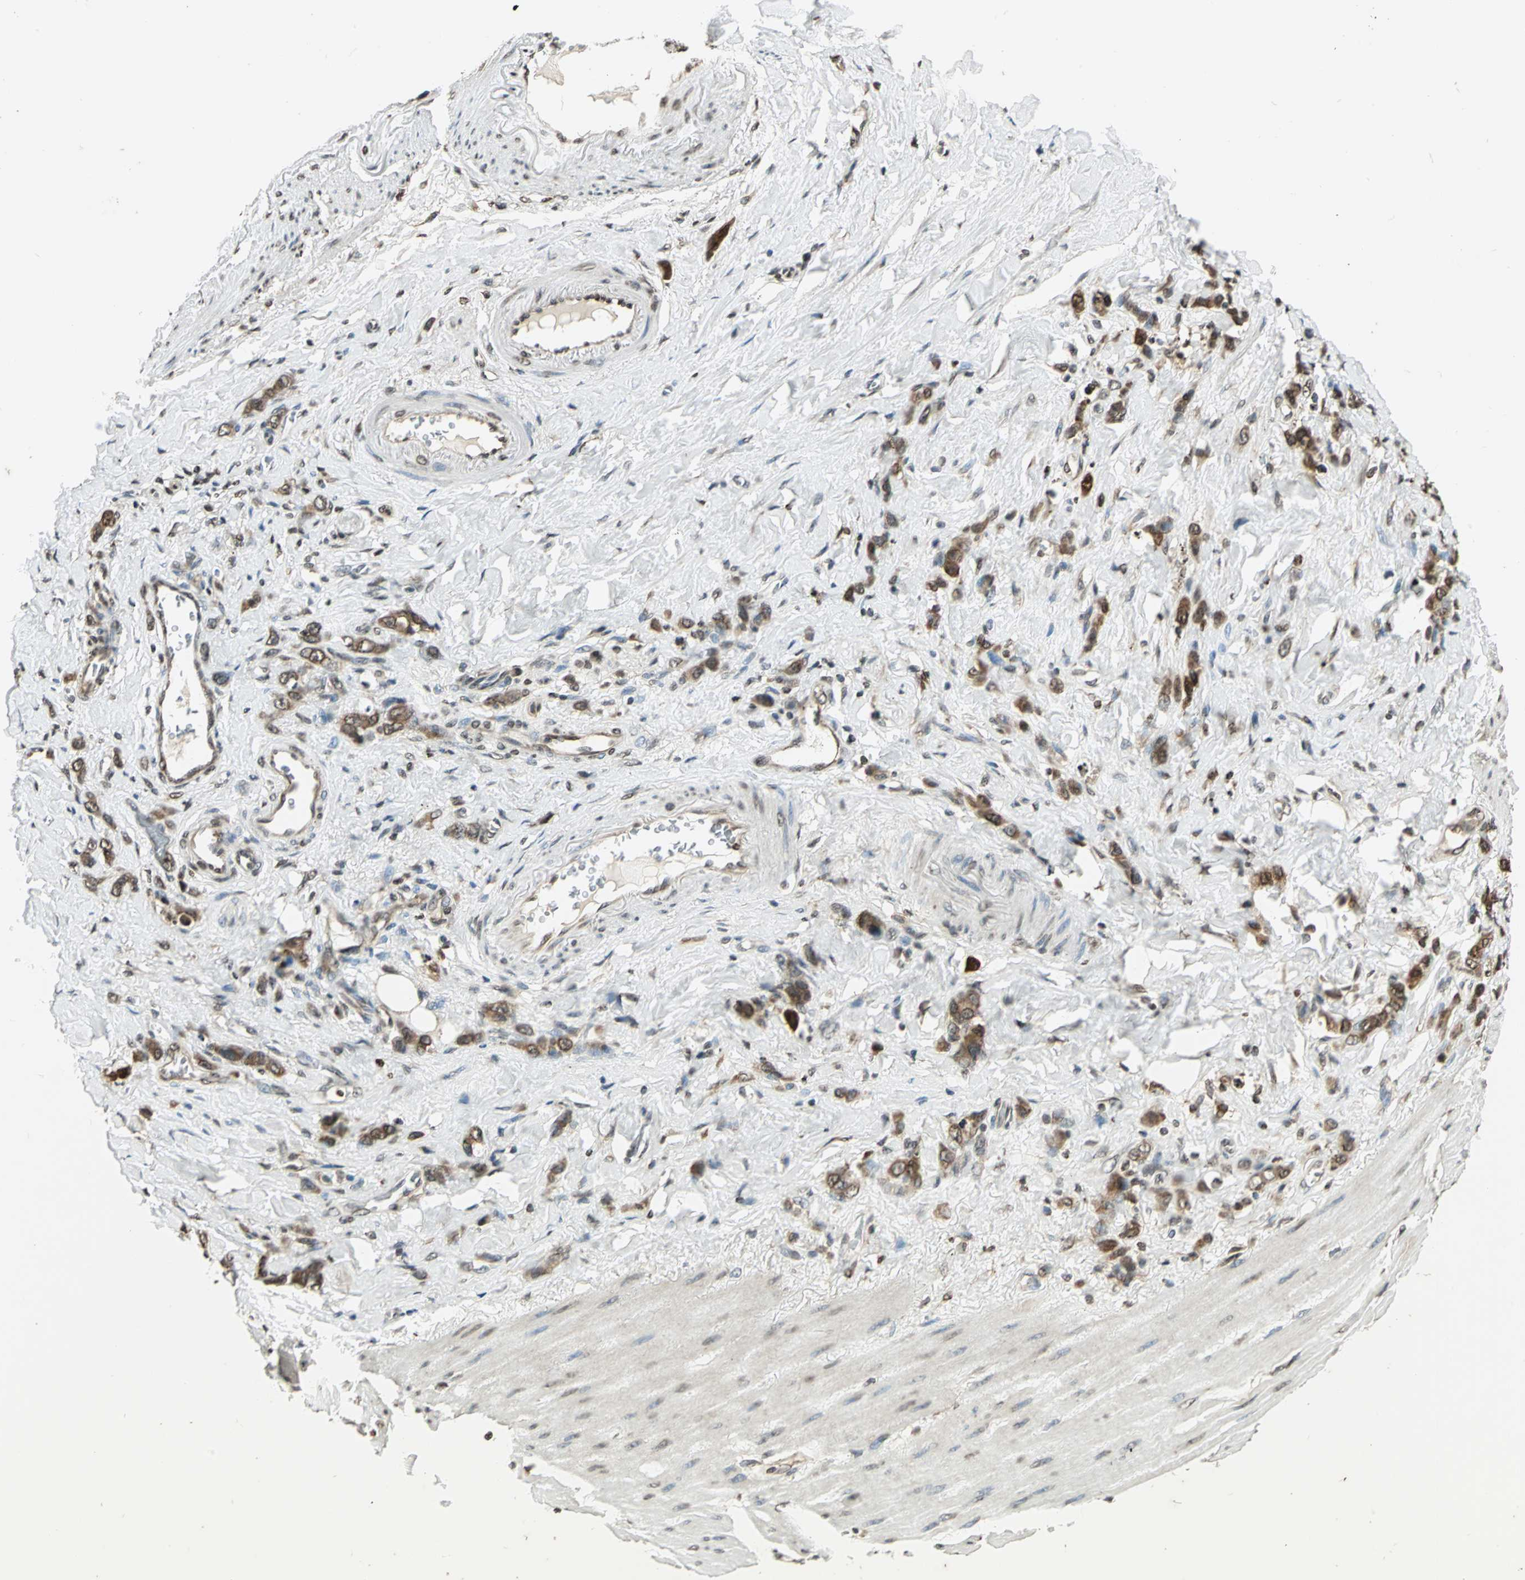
{"staining": {"intensity": "moderate", "quantity": ">75%", "location": "cytoplasmic/membranous,nuclear"}, "tissue": "stomach cancer", "cell_type": "Tumor cells", "image_type": "cancer", "snomed": [{"axis": "morphology", "description": "Normal tissue, NOS"}, {"axis": "morphology", "description": "Adenocarcinoma, NOS"}, {"axis": "topography", "description": "Stomach"}], "caption": "Protein expression analysis of stomach cancer reveals moderate cytoplasmic/membranous and nuclear staining in about >75% of tumor cells.", "gene": "LGALS3", "patient": {"sex": "male", "age": 82}}